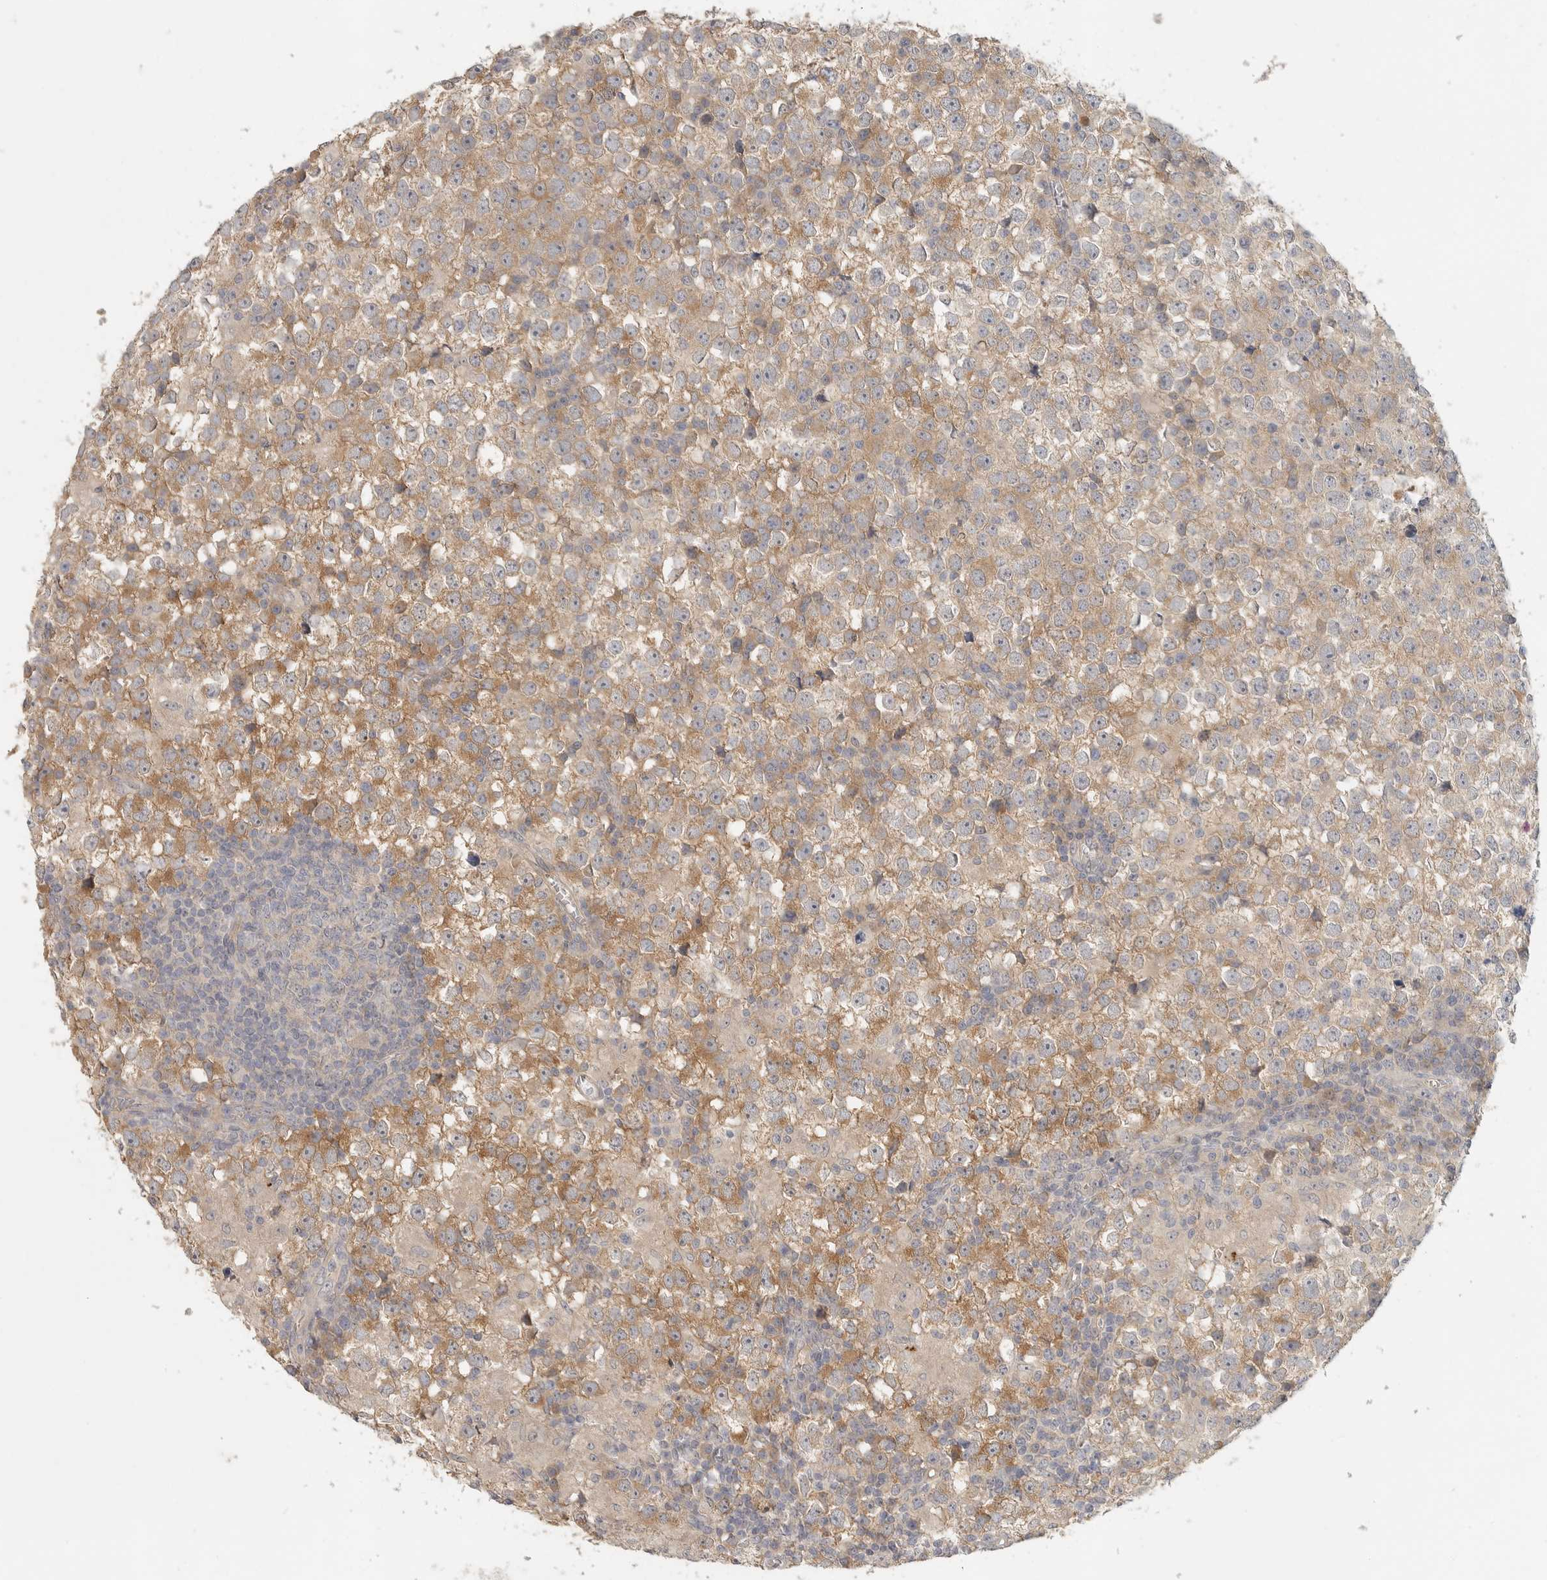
{"staining": {"intensity": "moderate", "quantity": ">75%", "location": "cytoplasmic/membranous"}, "tissue": "testis cancer", "cell_type": "Tumor cells", "image_type": "cancer", "snomed": [{"axis": "morphology", "description": "Seminoma, NOS"}, {"axis": "topography", "description": "Testis"}], "caption": "Immunohistochemical staining of human testis cancer shows medium levels of moderate cytoplasmic/membranous protein expression in approximately >75% of tumor cells.", "gene": "HDAC6", "patient": {"sex": "male", "age": 65}}